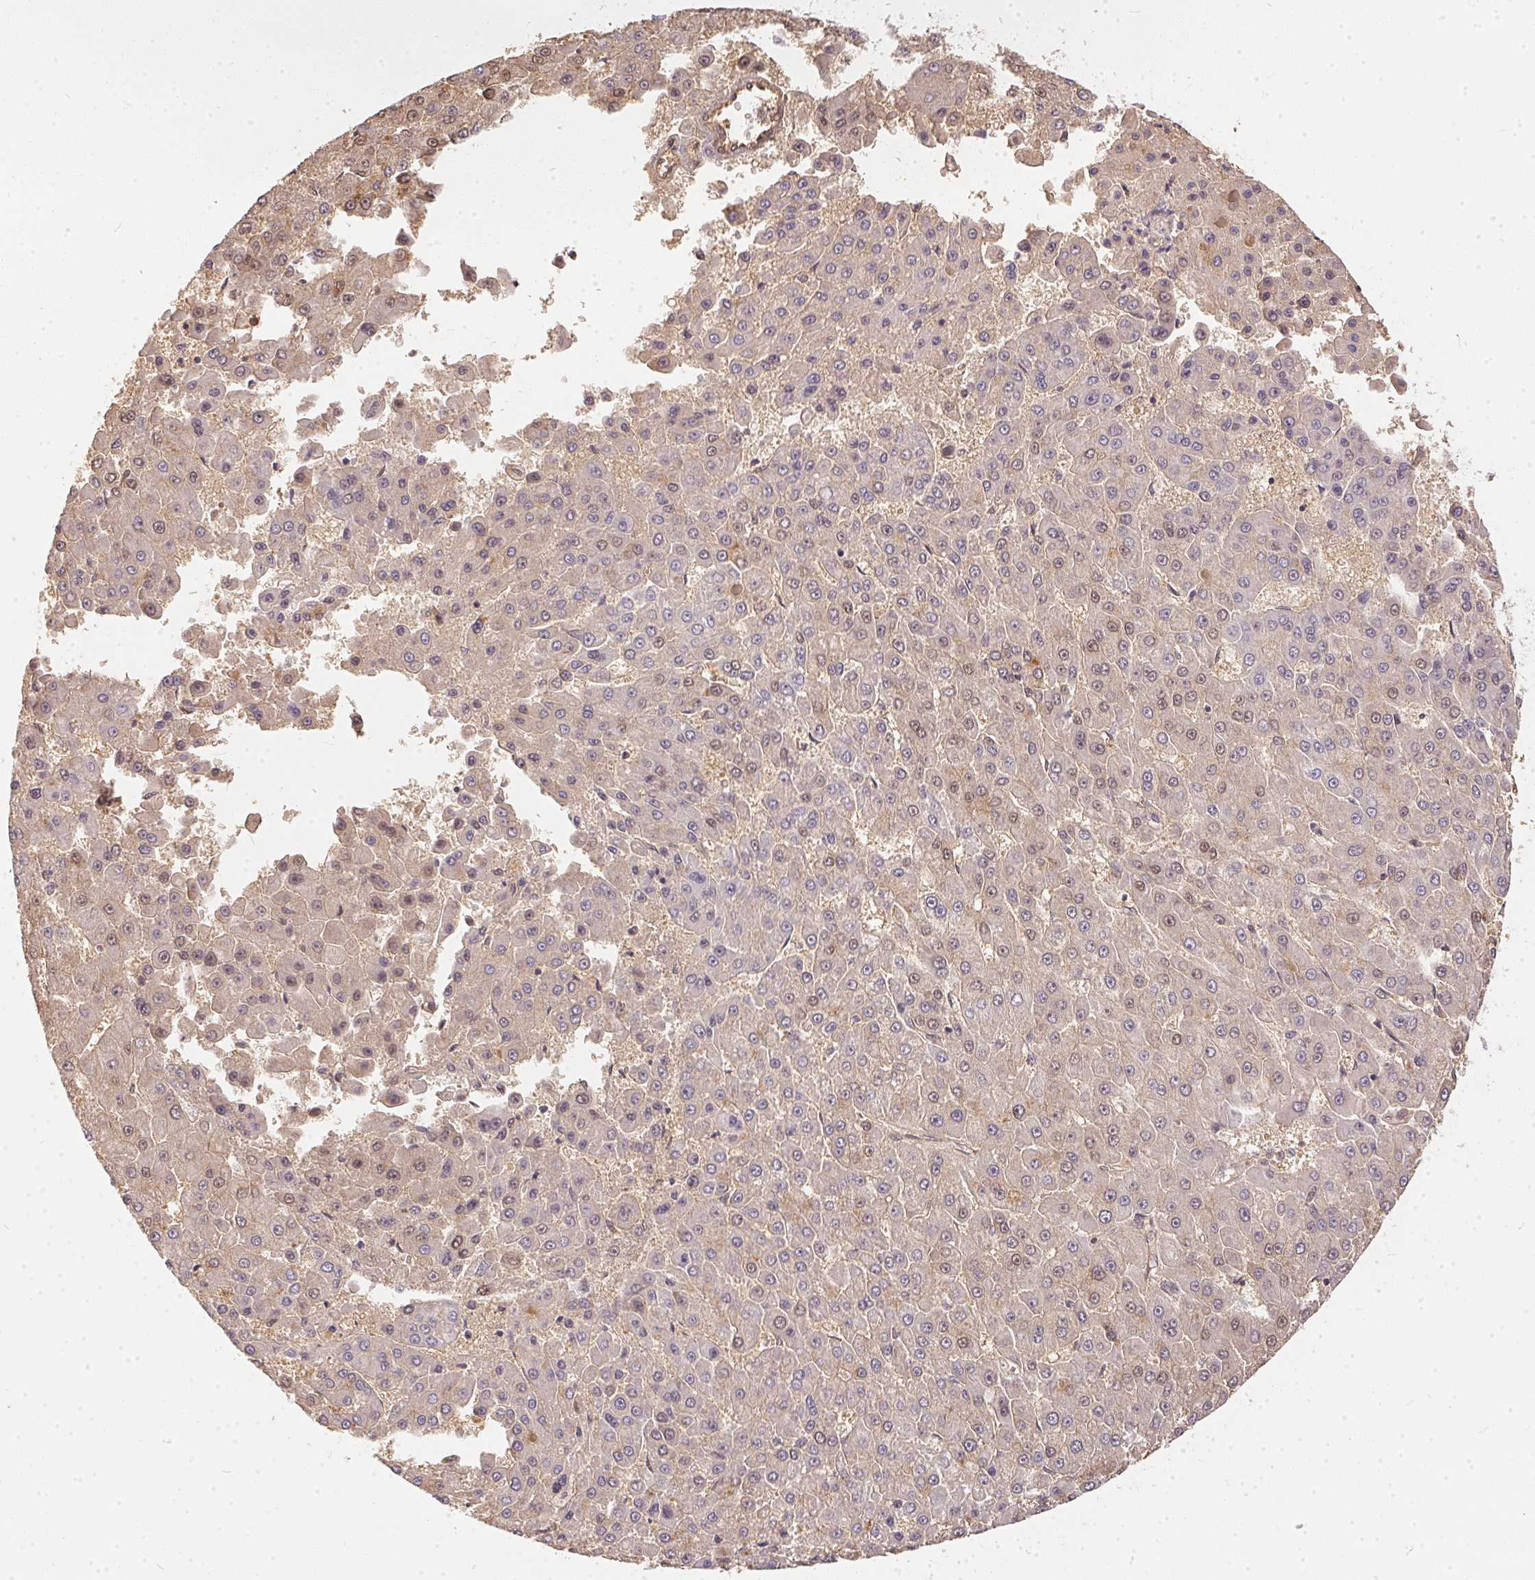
{"staining": {"intensity": "weak", "quantity": "25%-75%", "location": "cytoplasmic/membranous,nuclear"}, "tissue": "liver cancer", "cell_type": "Tumor cells", "image_type": "cancer", "snomed": [{"axis": "morphology", "description": "Carcinoma, Hepatocellular, NOS"}, {"axis": "topography", "description": "Liver"}], "caption": "A low amount of weak cytoplasmic/membranous and nuclear expression is present in approximately 25%-75% of tumor cells in liver cancer tissue.", "gene": "BLMH", "patient": {"sex": "male", "age": 78}}